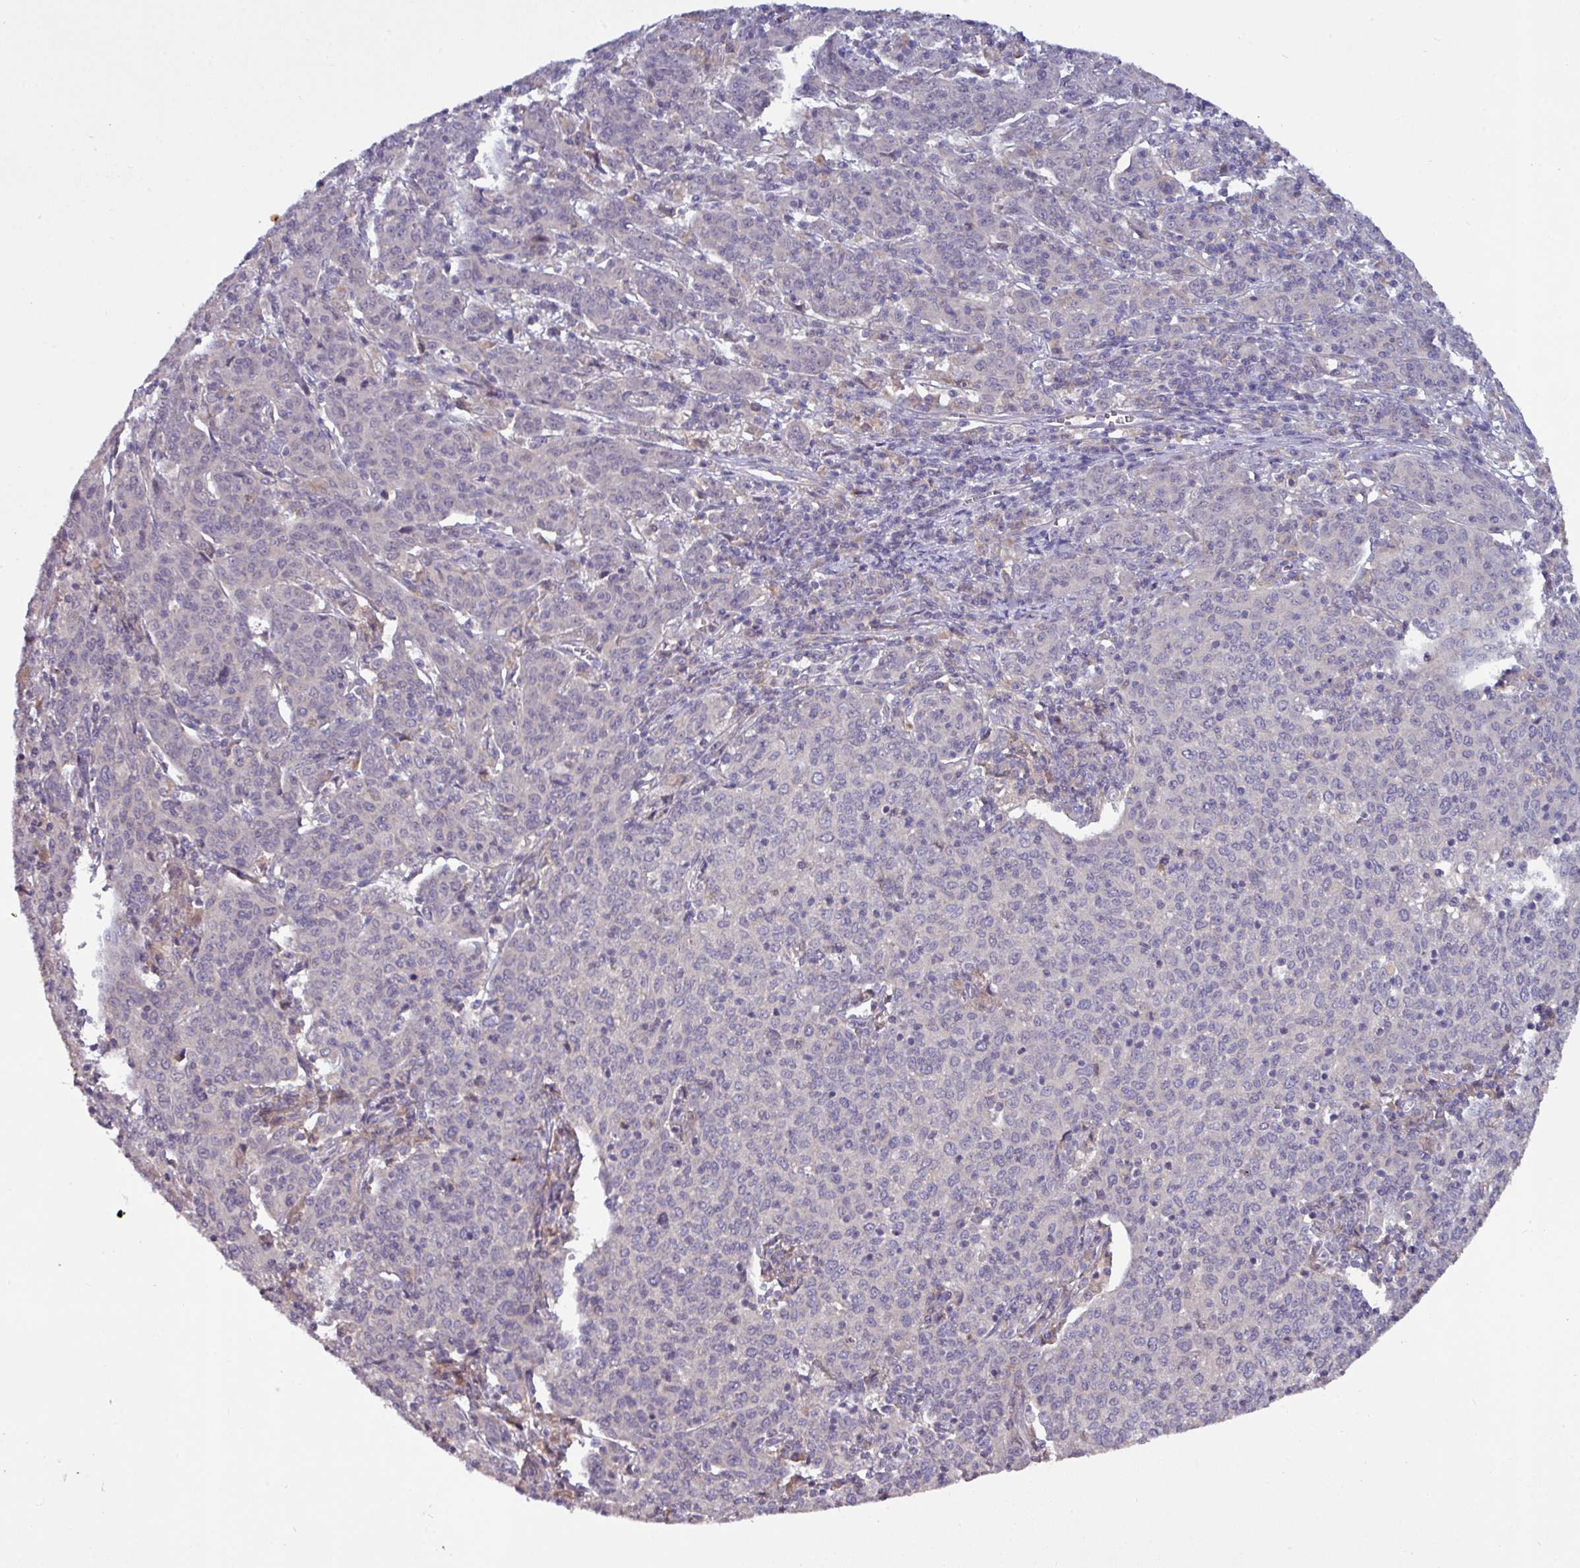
{"staining": {"intensity": "negative", "quantity": "none", "location": "none"}, "tissue": "cervical cancer", "cell_type": "Tumor cells", "image_type": "cancer", "snomed": [{"axis": "morphology", "description": "Squamous cell carcinoma, NOS"}, {"axis": "topography", "description": "Cervix"}], "caption": "Immunohistochemical staining of cervical squamous cell carcinoma displays no significant expression in tumor cells.", "gene": "AEBP2", "patient": {"sex": "female", "age": 67}}